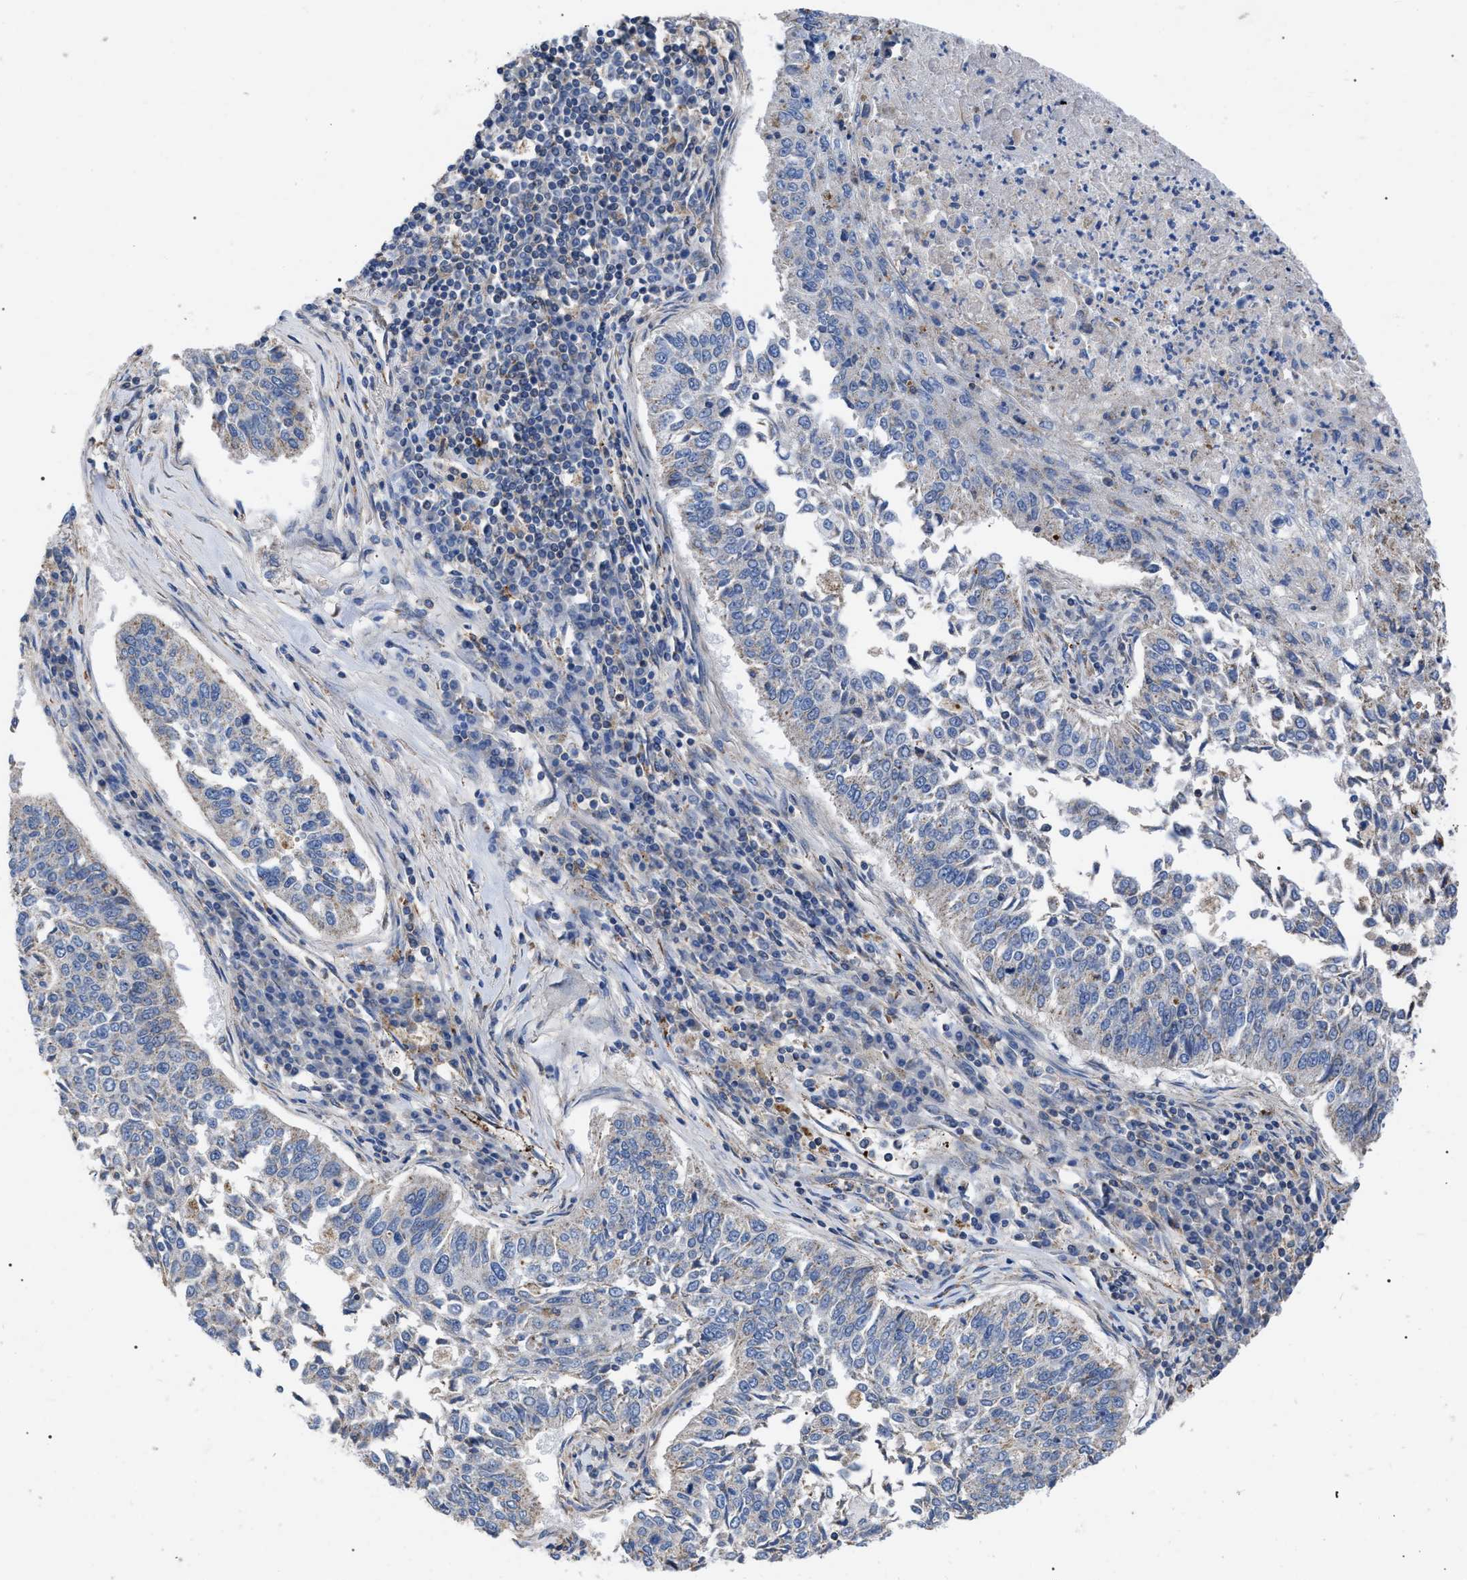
{"staining": {"intensity": "negative", "quantity": "none", "location": "none"}, "tissue": "lung cancer", "cell_type": "Tumor cells", "image_type": "cancer", "snomed": [{"axis": "morphology", "description": "Normal tissue, NOS"}, {"axis": "morphology", "description": "Squamous cell carcinoma, NOS"}, {"axis": "topography", "description": "Cartilage tissue"}, {"axis": "topography", "description": "Bronchus"}, {"axis": "topography", "description": "Lung"}], "caption": "IHC micrograph of human lung cancer stained for a protein (brown), which demonstrates no expression in tumor cells.", "gene": "FAM171A2", "patient": {"sex": "female", "age": 49}}